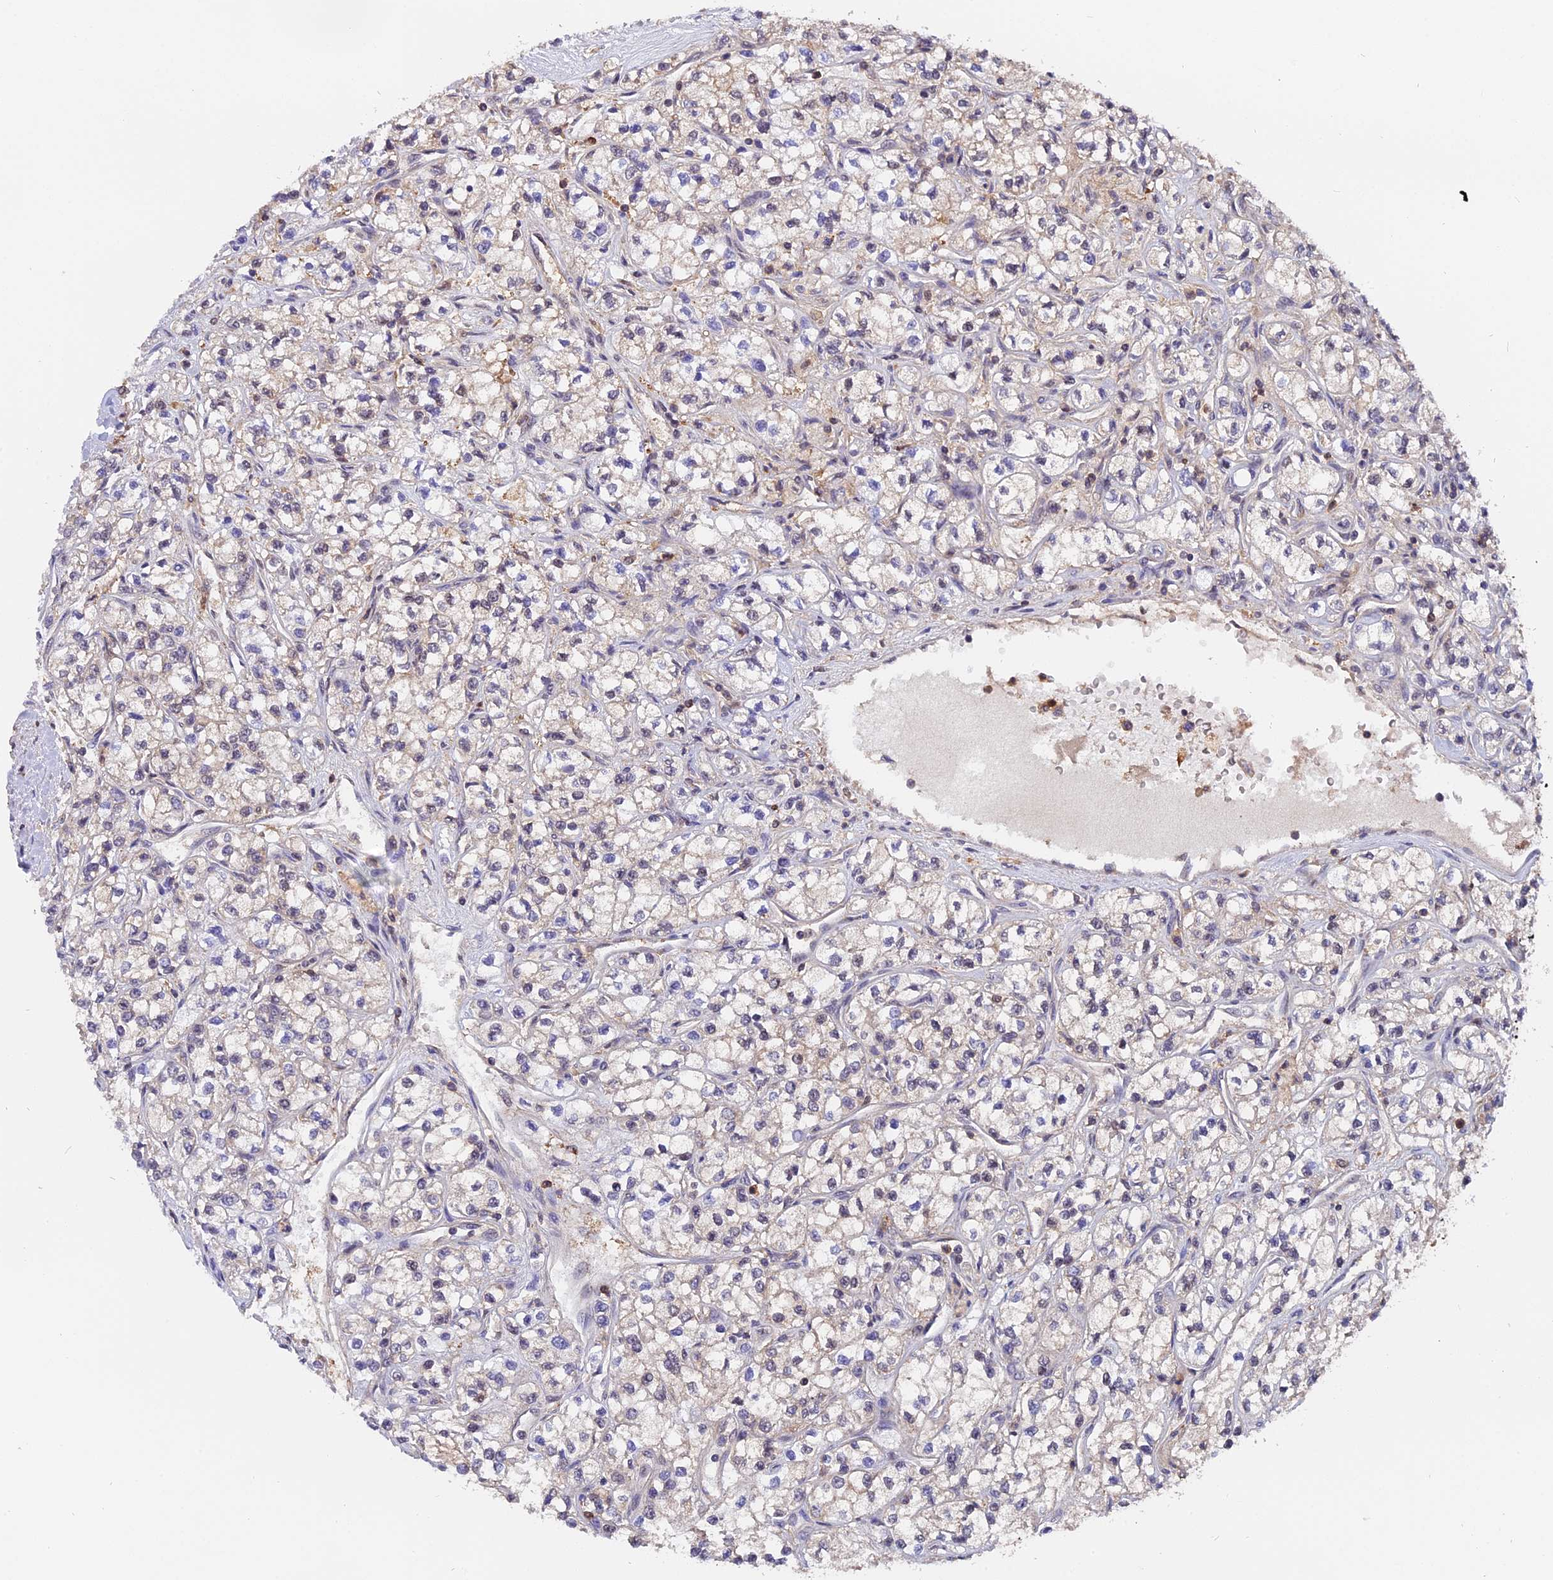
{"staining": {"intensity": "negative", "quantity": "none", "location": "none"}, "tissue": "renal cancer", "cell_type": "Tumor cells", "image_type": "cancer", "snomed": [{"axis": "morphology", "description": "Adenocarcinoma, NOS"}, {"axis": "topography", "description": "Kidney"}], "caption": "Histopathology image shows no significant protein positivity in tumor cells of adenocarcinoma (renal).", "gene": "FAM118B", "patient": {"sex": "male", "age": 80}}